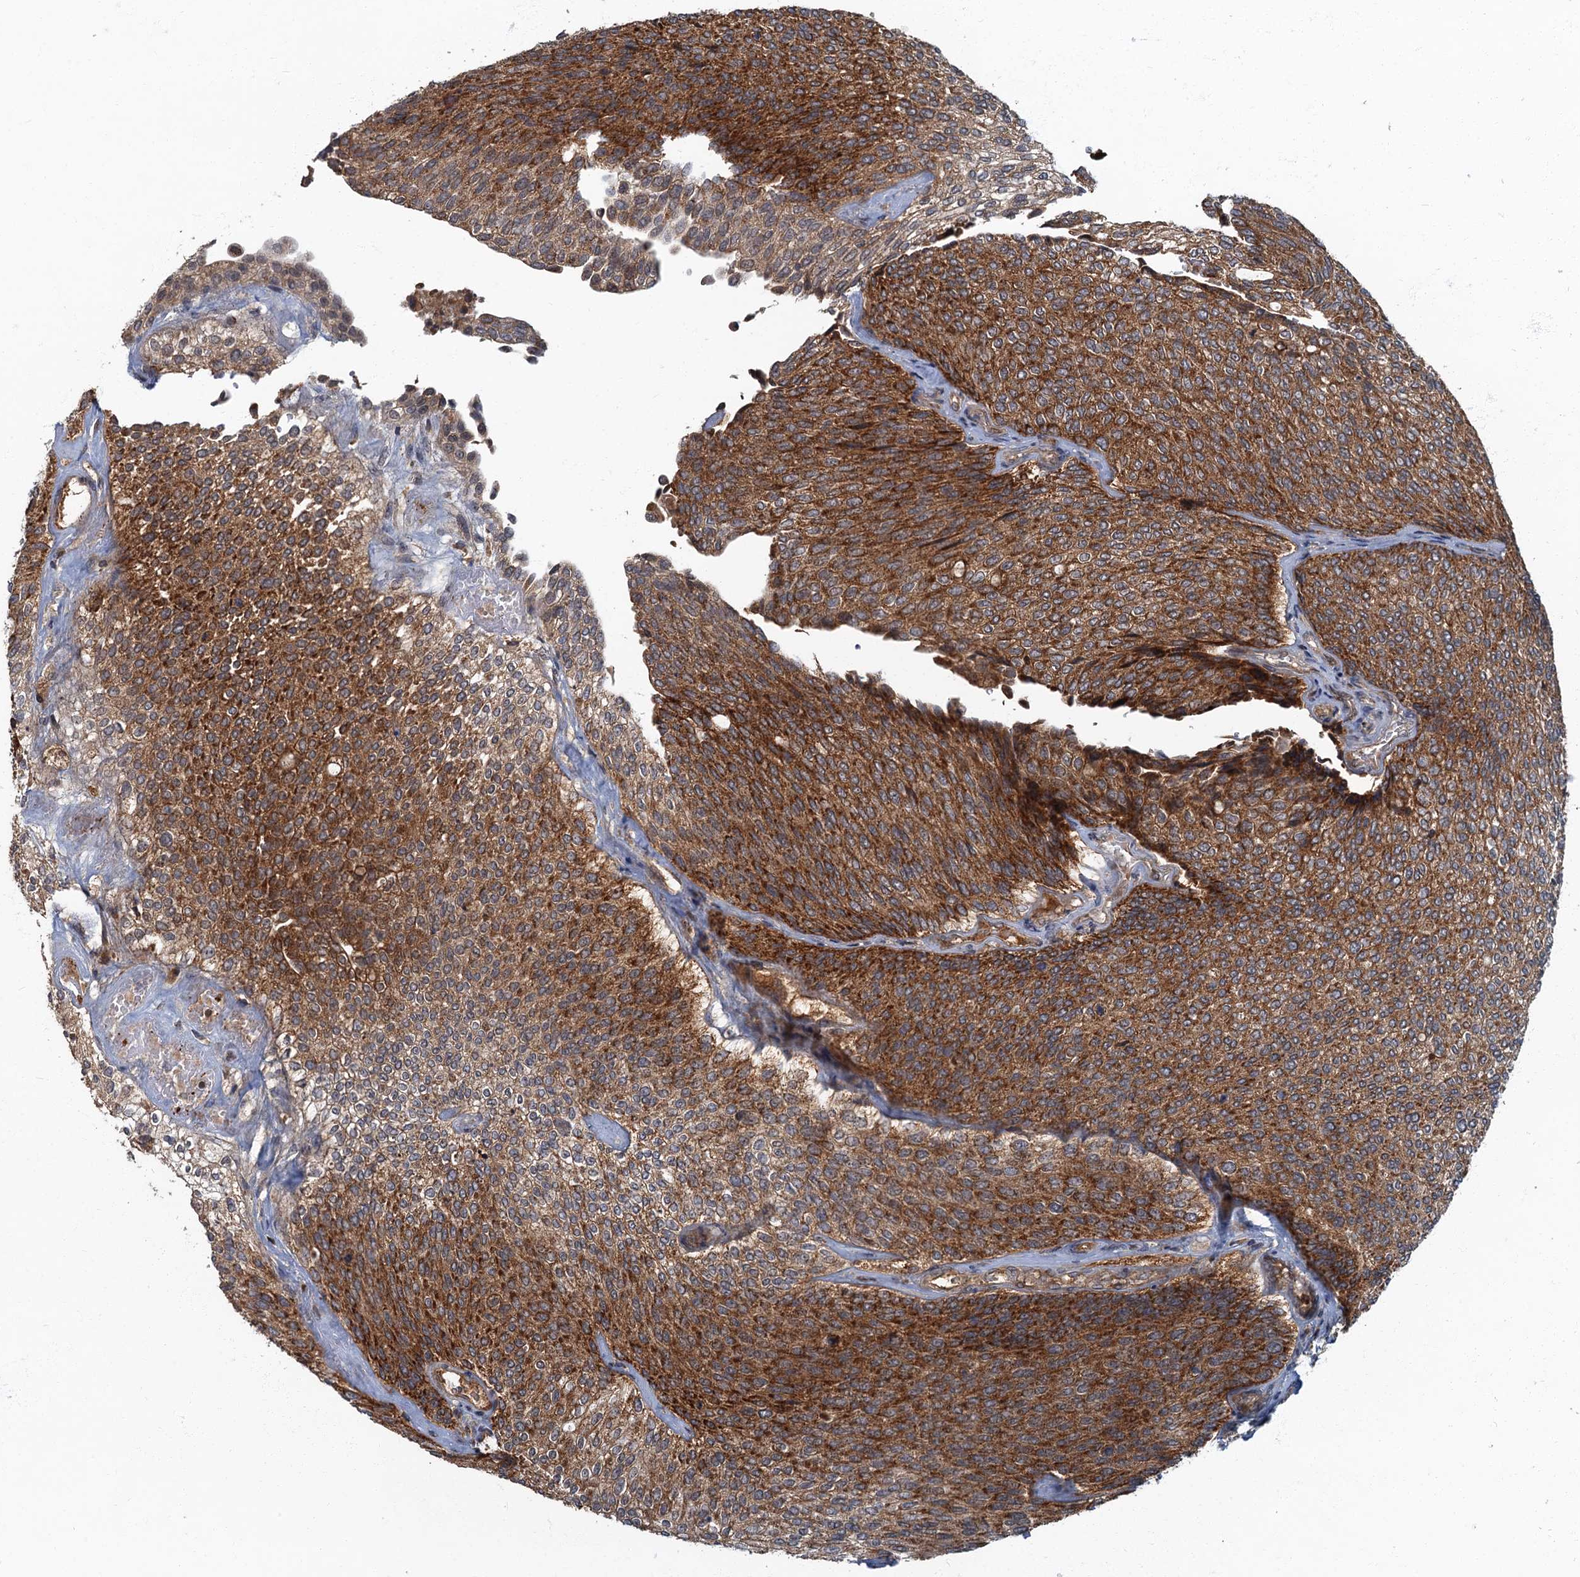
{"staining": {"intensity": "strong", "quantity": ">75%", "location": "cytoplasmic/membranous"}, "tissue": "urothelial cancer", "cell_type": "Tumor cells", "image_type": "cancer", "snomed": [{"axis": "morphology", "description": "Urothelial carcinoma, Low grade"}, {"axis": "topography", "description": "Urinary bladder"}], "caption": "IHC staining of urothelial cancer, which exhibits high levels of strong cytoplasmic/membranous expression in about >75% of tumor cells indicating strong cytoplasmic/membranous protein positivity. The staining was performed using DAB (3,3'-diaminobenzidine) (brown) for protein detection and nuclei were counterstained in hematoxylin (blue).", "gene": "SLC11A2", "patient": {"sex": "female", "age": 79}}